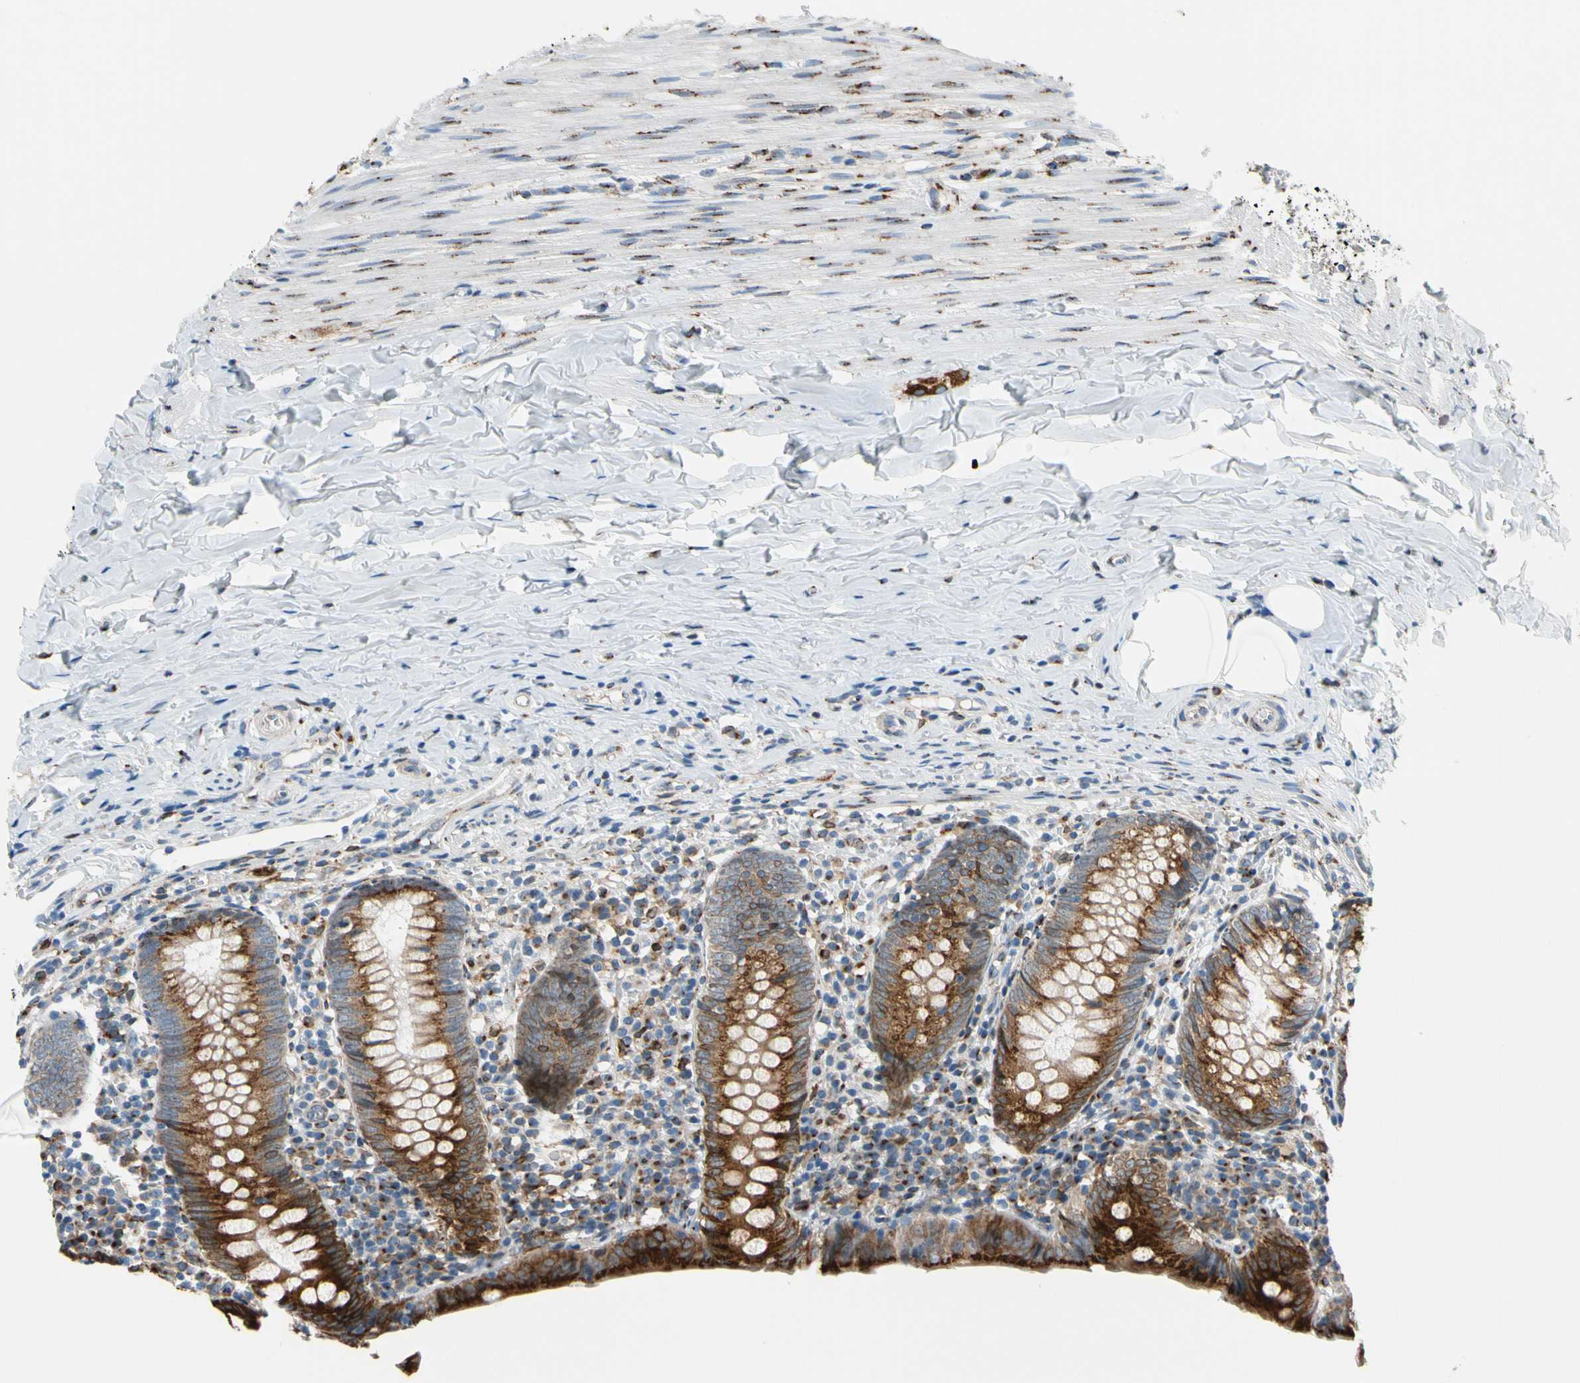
{"staining": {"intensity": "strong", "quantity": ">75%", "location": "cytoplasmic/membranous"}, "tissue": "appendix", "cell_type": "Glandular cells", "image_type": "normal", "snomed": [{"axis": "morphology", "description": "Normal tissue, NOS"}, {"axis": "topography", "description": "Appendix"}], "caption": "Immunohistochemistry (IHC) (DAB) staining of normal human appendix demonstrates strong cytoplasmic/membranous protein staining in approximately >75% of glandular cells.", "gene": "NUCB1", "patient": {"sex": "female", "age": 10}}